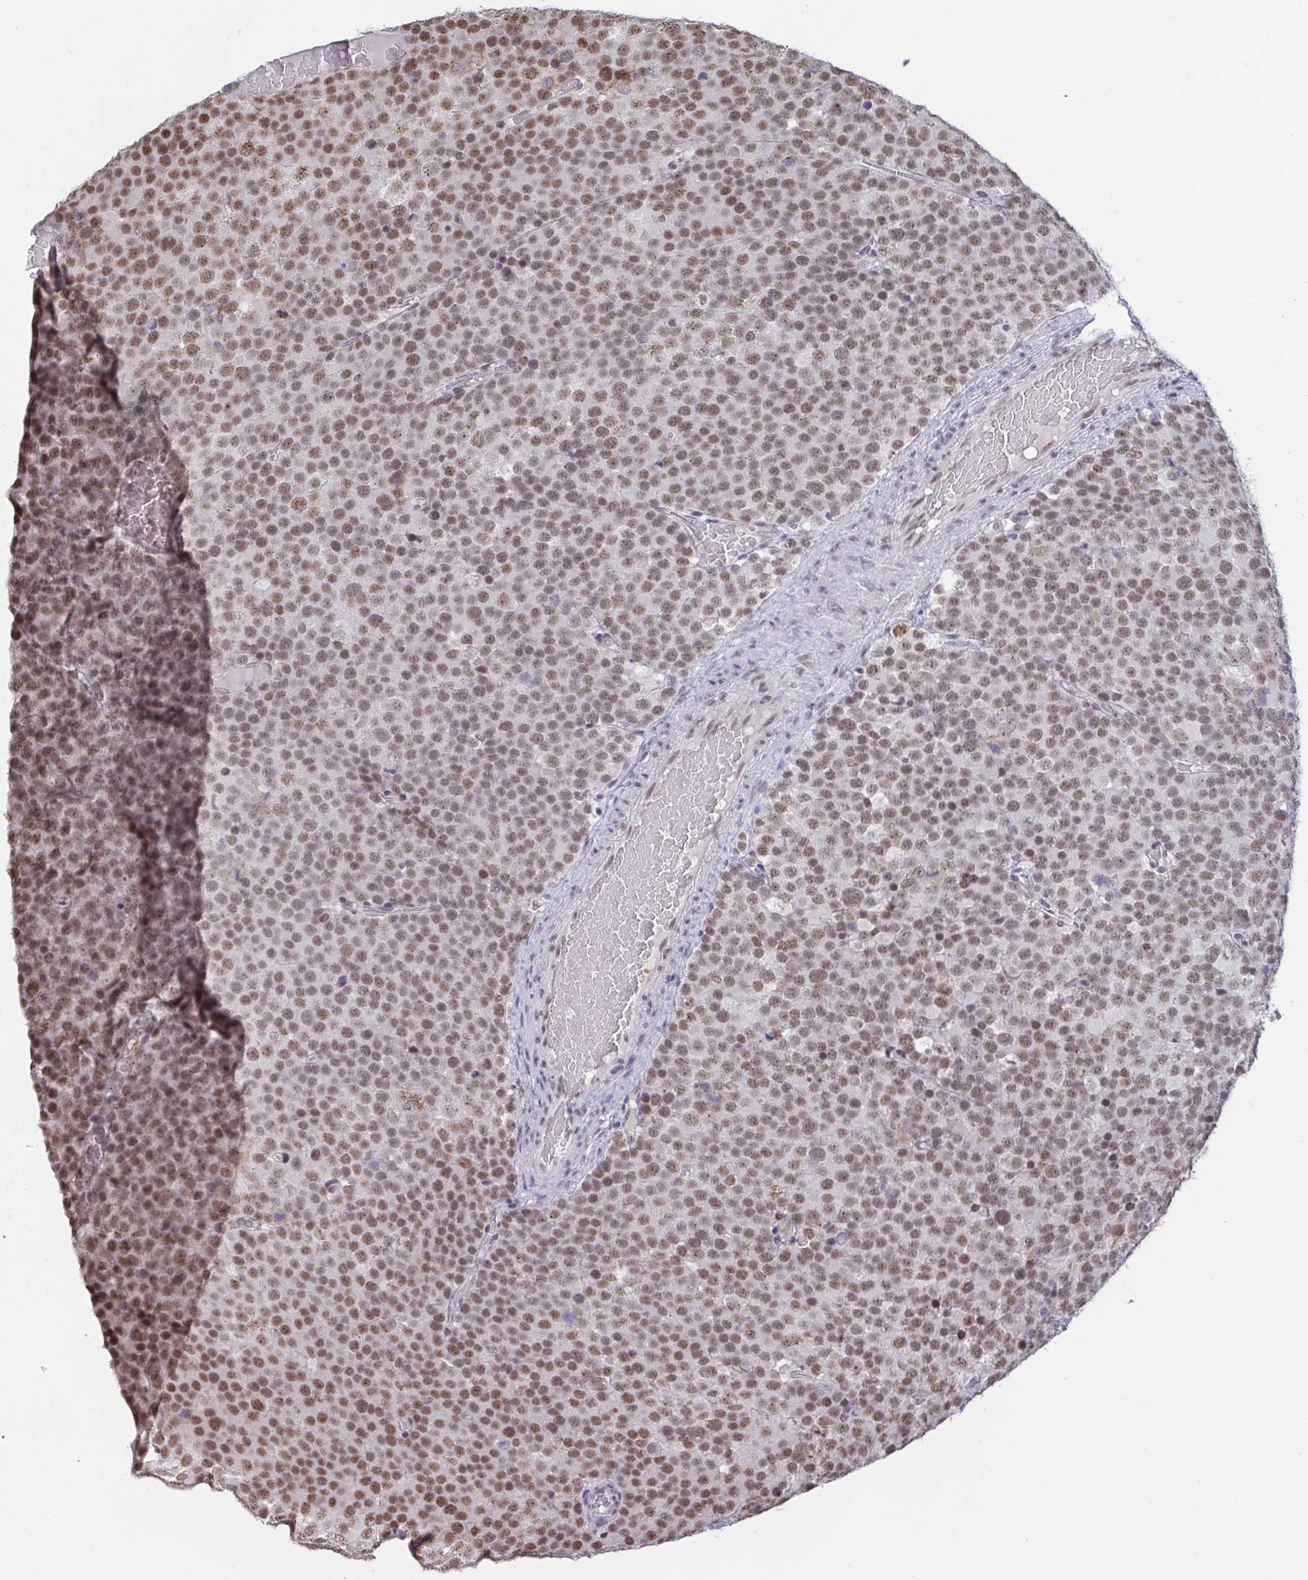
{"staining": {"intensity": "moderate", "quantity": ">75%", "location": "nuclear"}, "tissue": "testis cancer", "cell_type": "Tumor cells", "image_type": "cancer", "snomed": [{"axis": "morphology", "description": "Seminoma, NOS"}, {"axis": "topography", "description": "Testis"}], "caption": "Human testis cancer (seminoma) stained with a protein marker exhibits moderate staining in tumor cells.", "gene": "PUF60", "patient": {"sex": "male", "age": 71}}